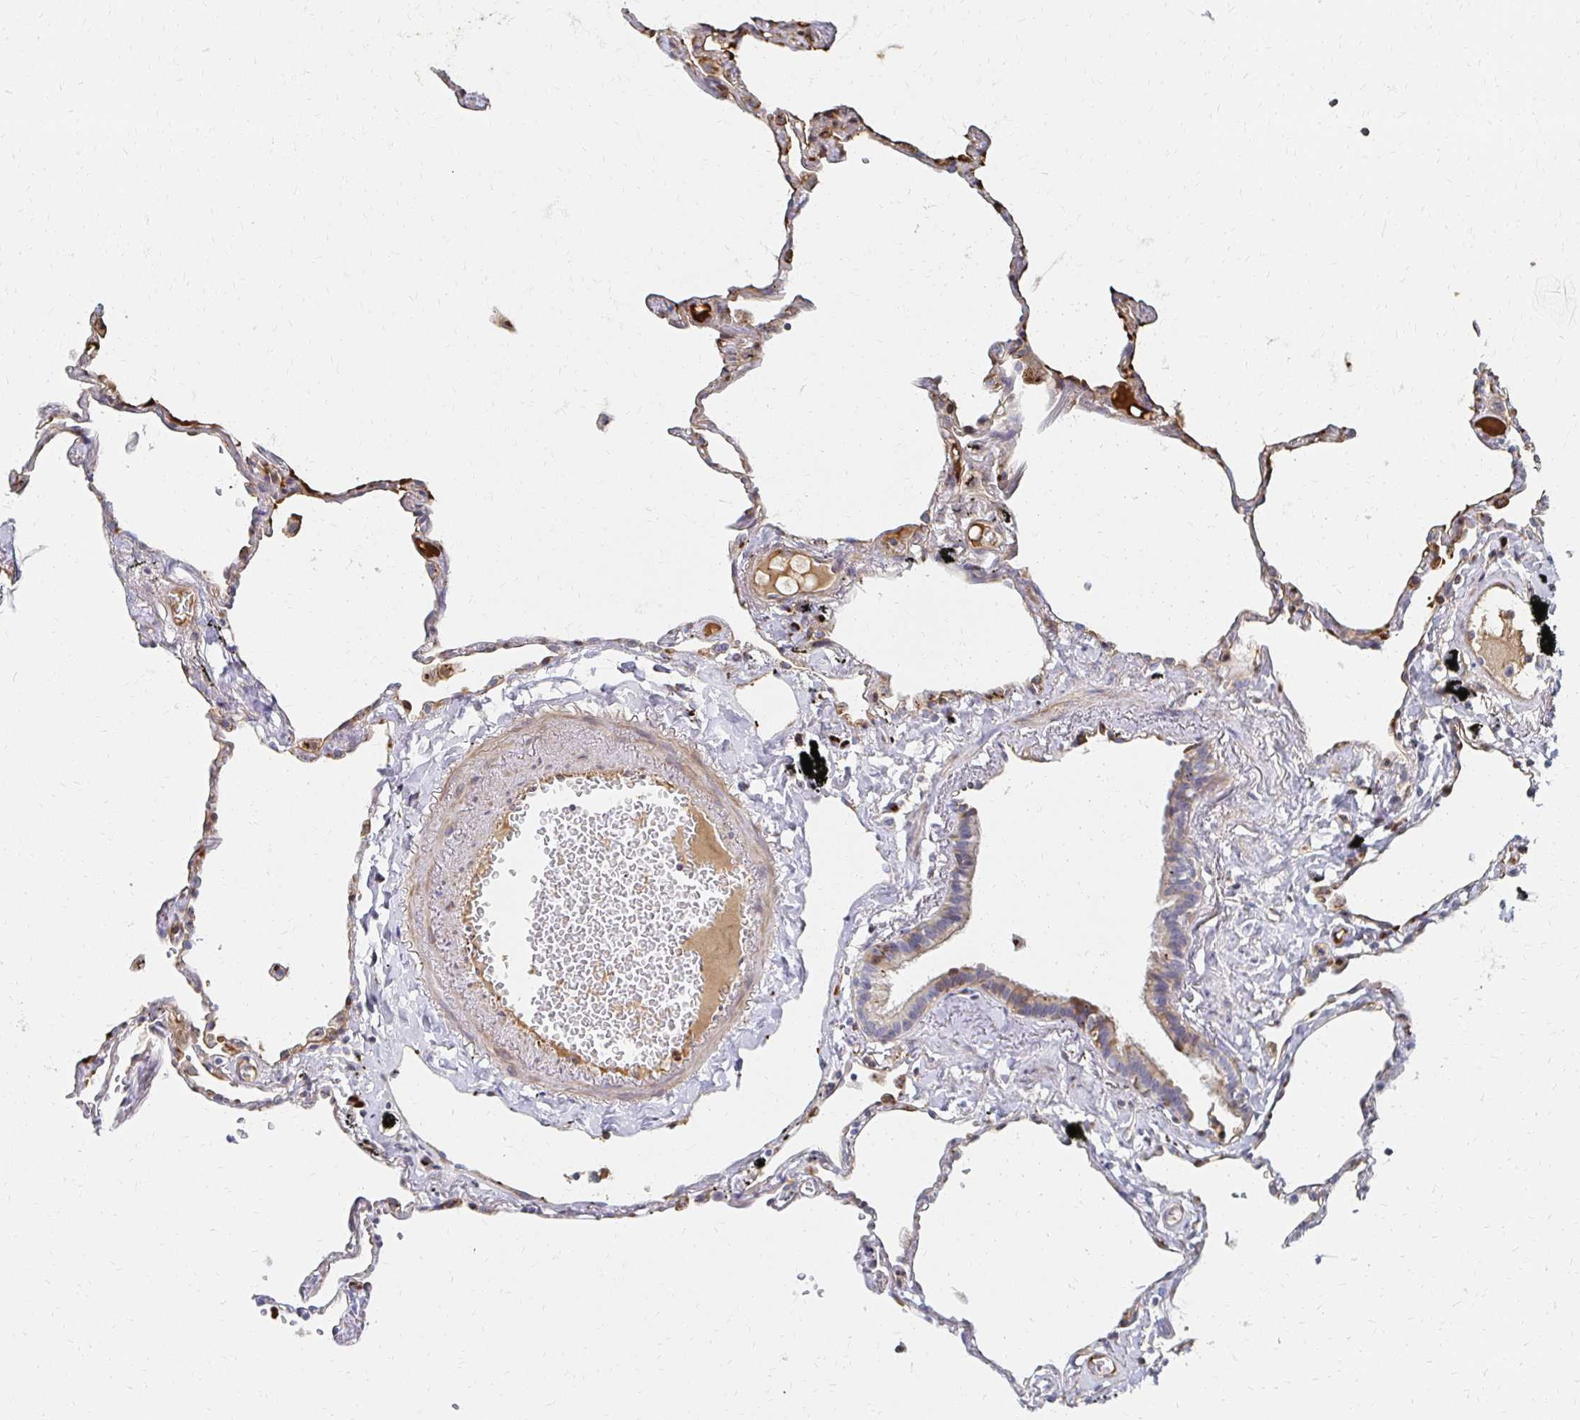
{"staining": {"intensity": "moderate", "quantity": "25%-75%", "location": "cytoplasmic/membranous"}, "tissue": "lung", "cell_type": "Alveolar cells", "image_type": "normal", "snomed": [{"axis": "morphology", "description": "Normal tissue, NOS"}, {"axis": "topography", "description": "Lung"}], "caption": "Immunohistochemical staining of normal human lung reveals moderate cytoplasmic/membranous protein positivity in about 25%-75% of alveolar cells.", "gene": "MAN1A1", "patient": {"sex": "female", "age": 67}}